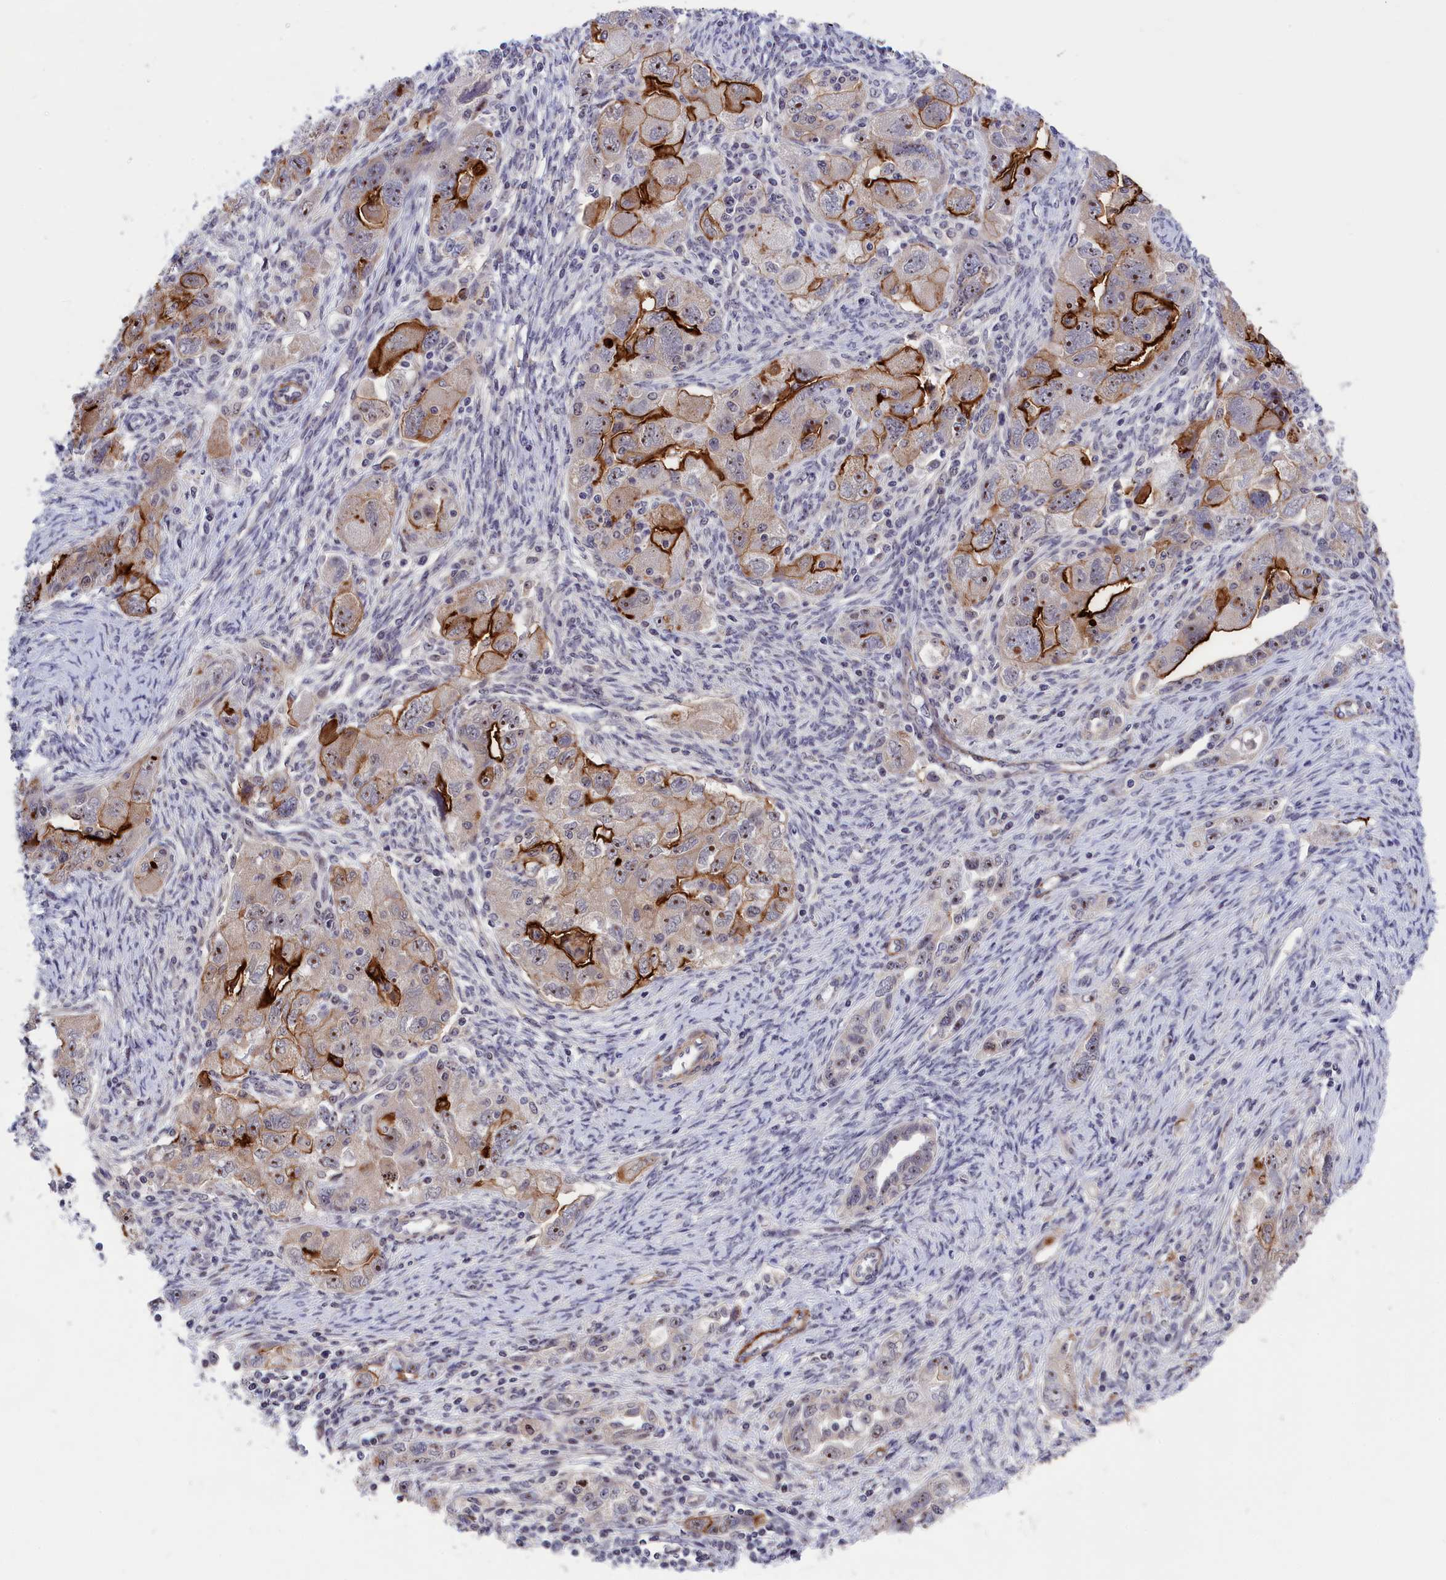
{"staining": {"intensity": "strong", "quantity": "25%-75%", "location": "cytoplasmic/membranous,nuclear"}, "tissue": "ovarian cancer", "cell_type": "Tumor cells", "image_type": "cancer", "snomed": [{"axis": "morphology", "description": "Carcinoma, NOS"}, {"axis": "morphology", "description": "Cystadenocarcinoma, serous, NOS"}, {"axis": "topography", "description": "Ovary"}], "caption": "IHC staining of serous cystadenocarcinoma (ovarian), which demonstrates high levels of strong cytoplasmic/membranous and nuclear positivity in approximately 25%-75% of tumor cells indicating strong cytoplasmic/membranous and nuclear protein staining. The staining was performed using DAB (brown) for protein detection and nuclei were counterstained in hematoxylin (blue).", "gene": "PPAN", "patient": {"sex": "female", "age": 69}}